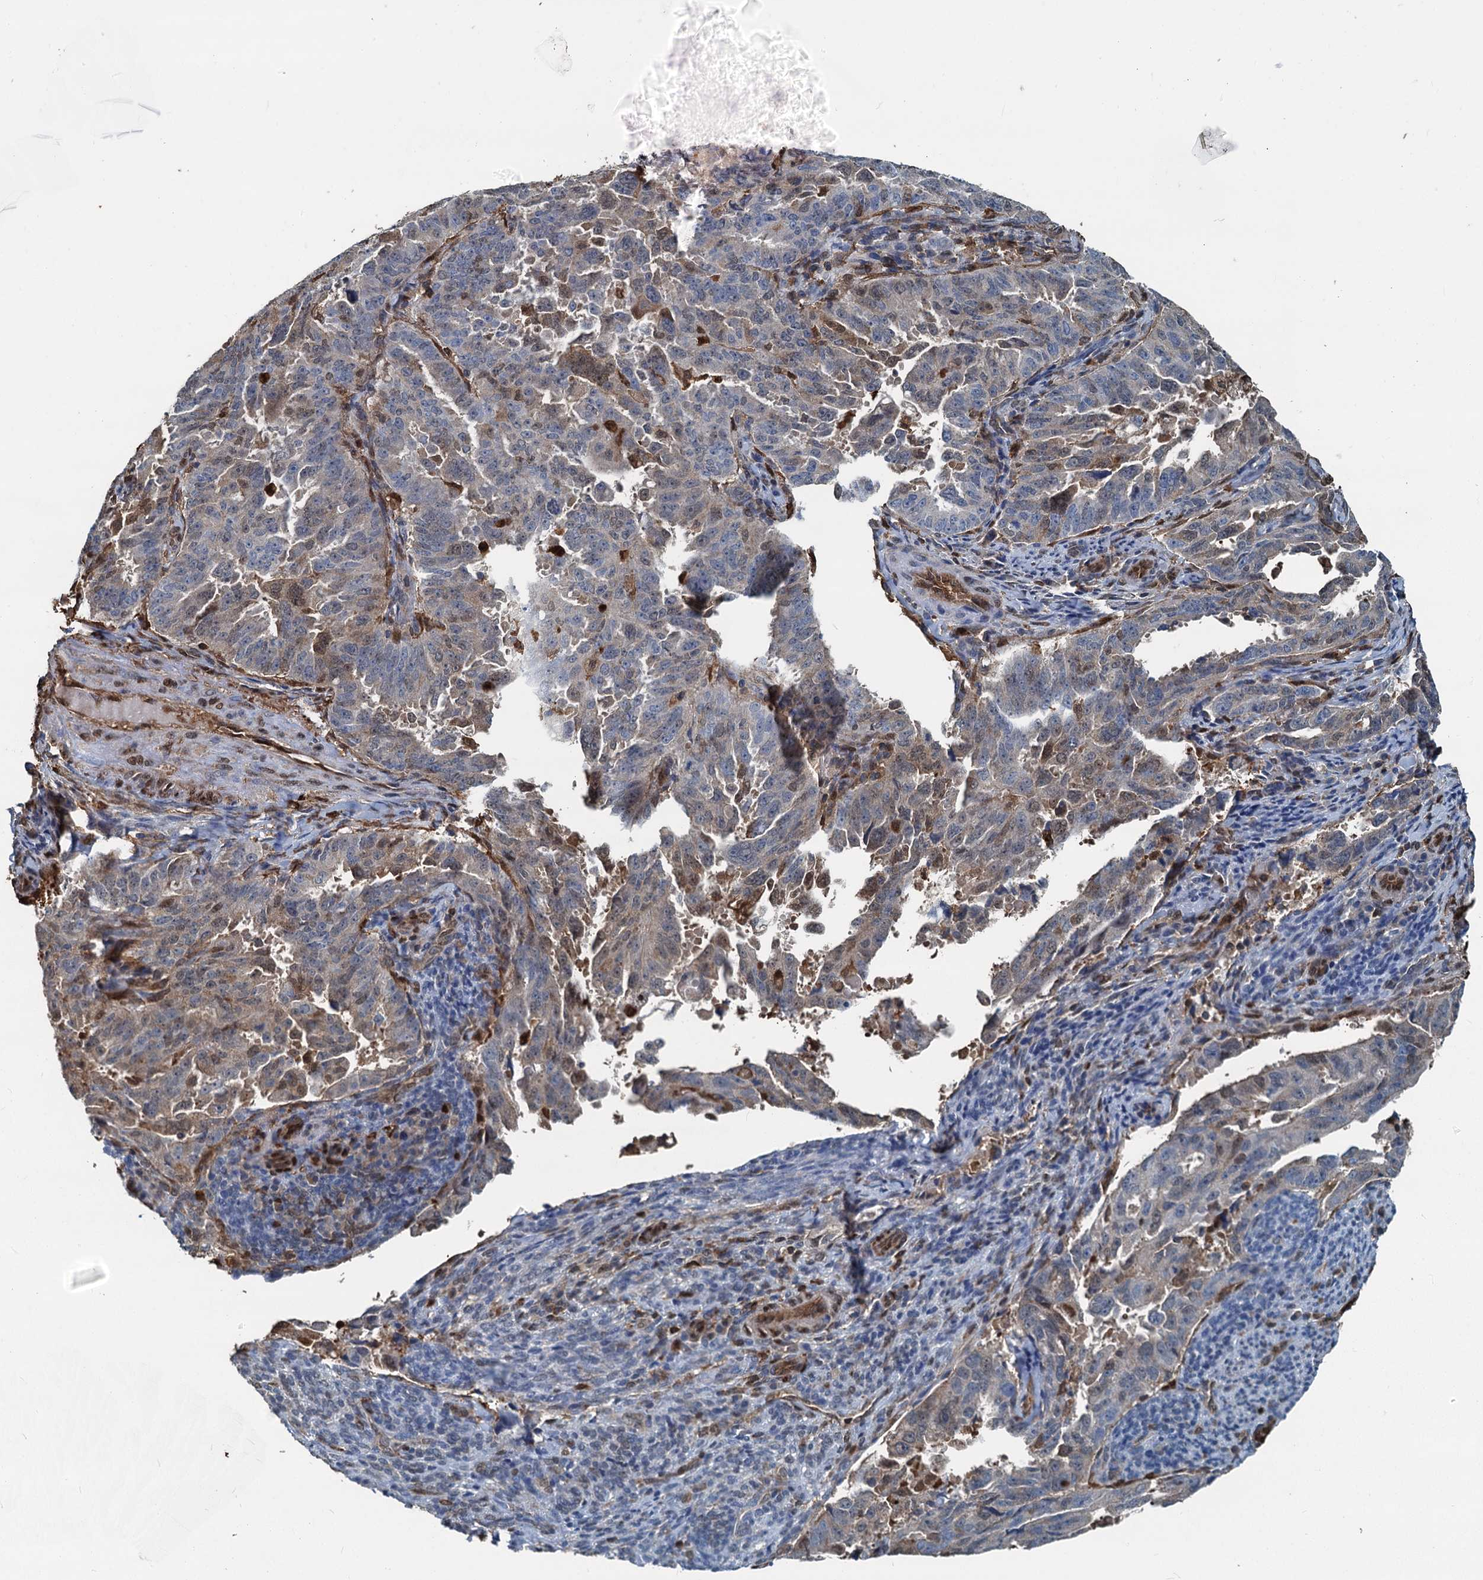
{"staining": {"intensity": "moderate", "quantity": "25%-75%", "location": "cytoplasmic/membranous,nuclear"}, "tissue": "endometrial cancer", "cell_type": "Tumor cells", "image_type": "cancer", "snomed": [{"axis": "morphology", "description": "Adenocarcinoma, NOS"}, {"axis": "topography", "description": "Endometrium"}], "caption": "About 25%-75% of tumor cells in endometrial adenocarcinoma demonstrate moderate cytoplasmic/membranous and nuclear protein staining as visualized by brown immunohistochemical staining.", "gene": "S100A6", "patient": {"sex": "female", "age": 65}}